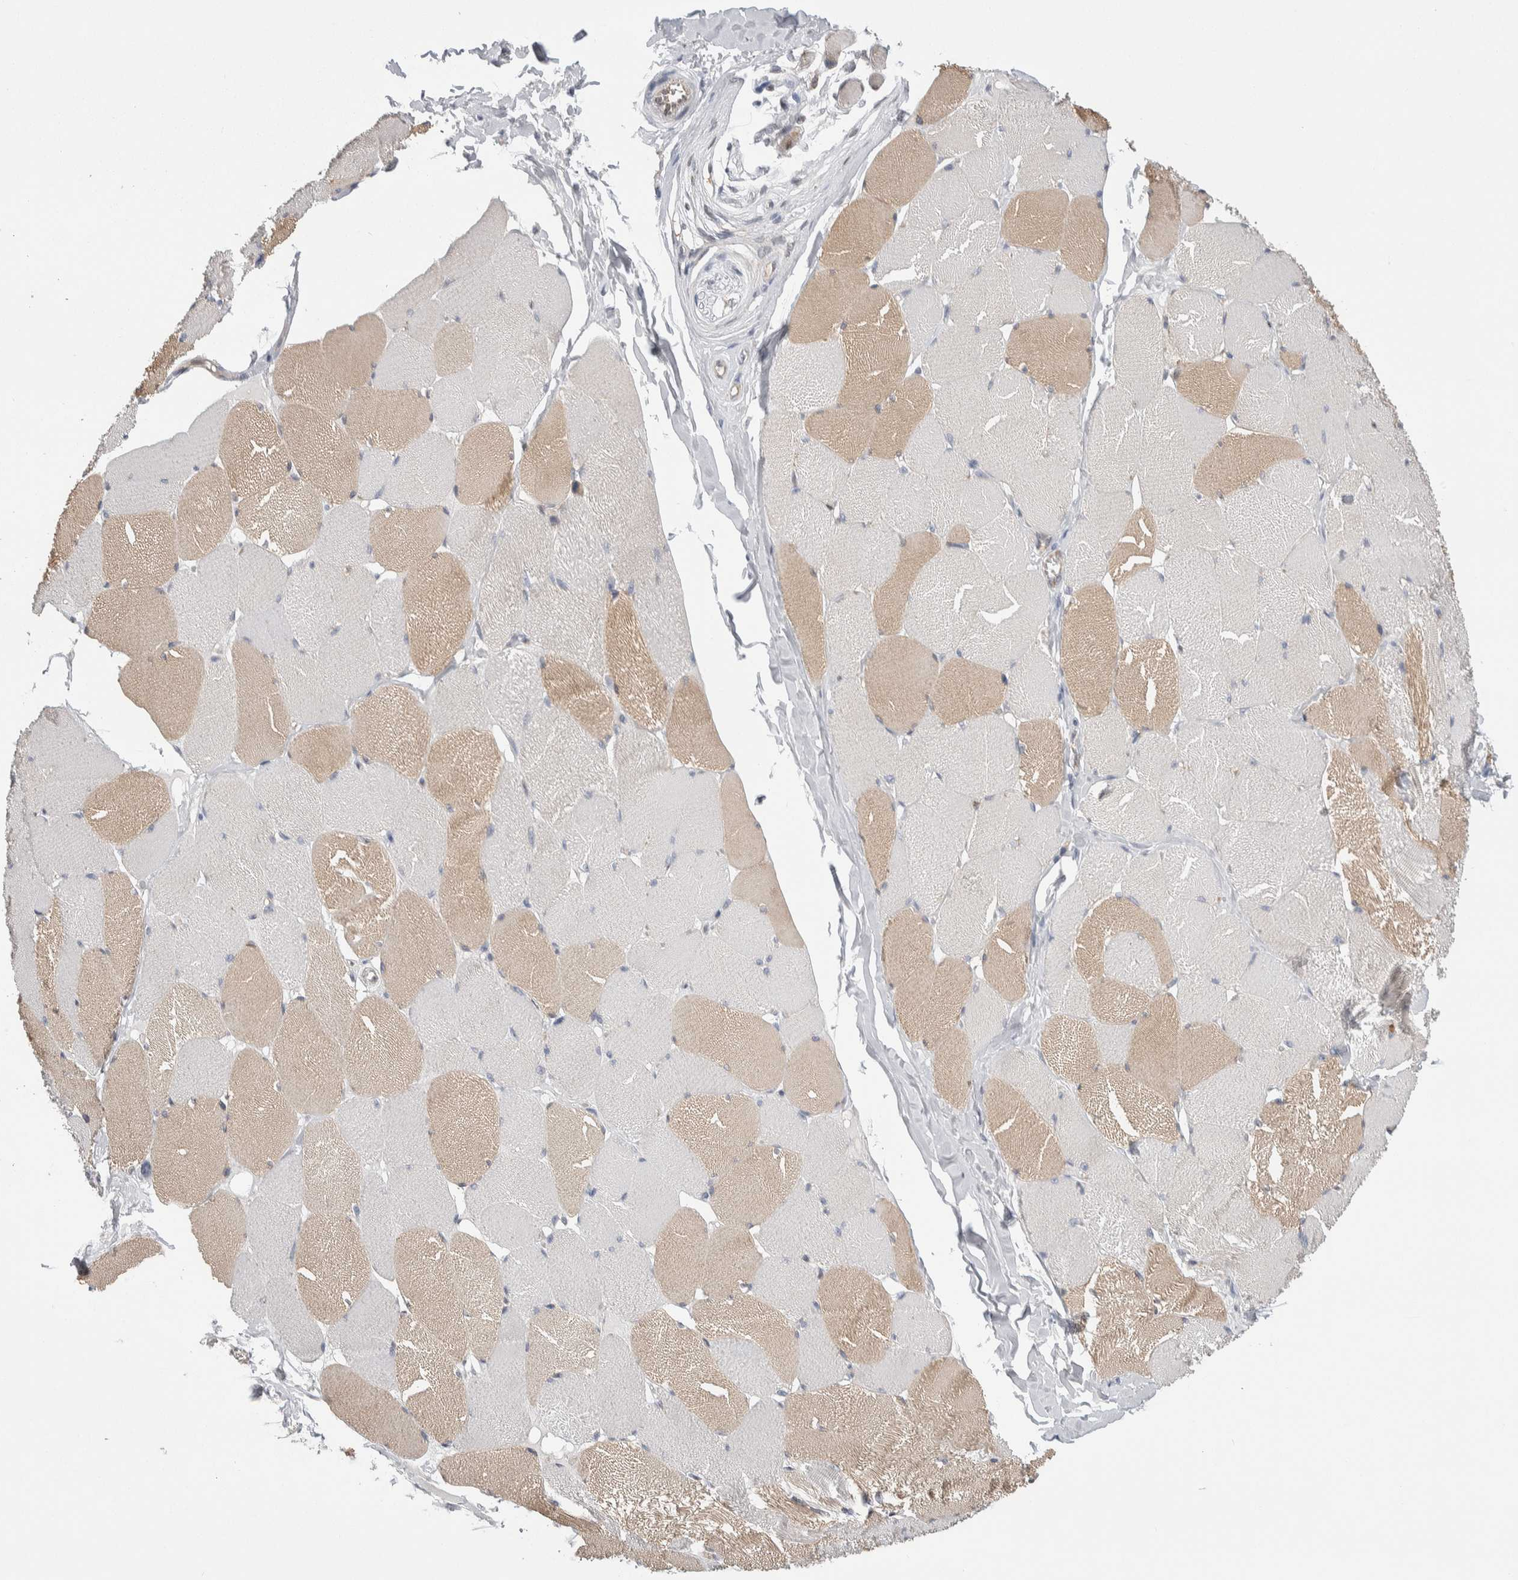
{"staining": {"intensity": "moderate", "quantity": "25%-75%", "location": "cytoplasmic/membranous"}, "tissue": "skeletal muscle", "cell_type": "Myocytes", "image_type": "normal", "snomed": [{"axis": "morphology", "description": "Normal tissue, NOS"}, {"axis": "topography", "description": "Skin"}, {"axis": "topography", "description": "Skeletal muscle"}], "caption": "A high-resolution histopathology image shows IHC staining of unremarkable skeletal muscle, which exhibits moderate cytoplasmic/membranous expression in approximately 25%-75% of myocytes. (IHC, brightfield microscopy, high magnification).", "gene": "ZBTB49", "patient": {"sex": "male", "age": 83}}